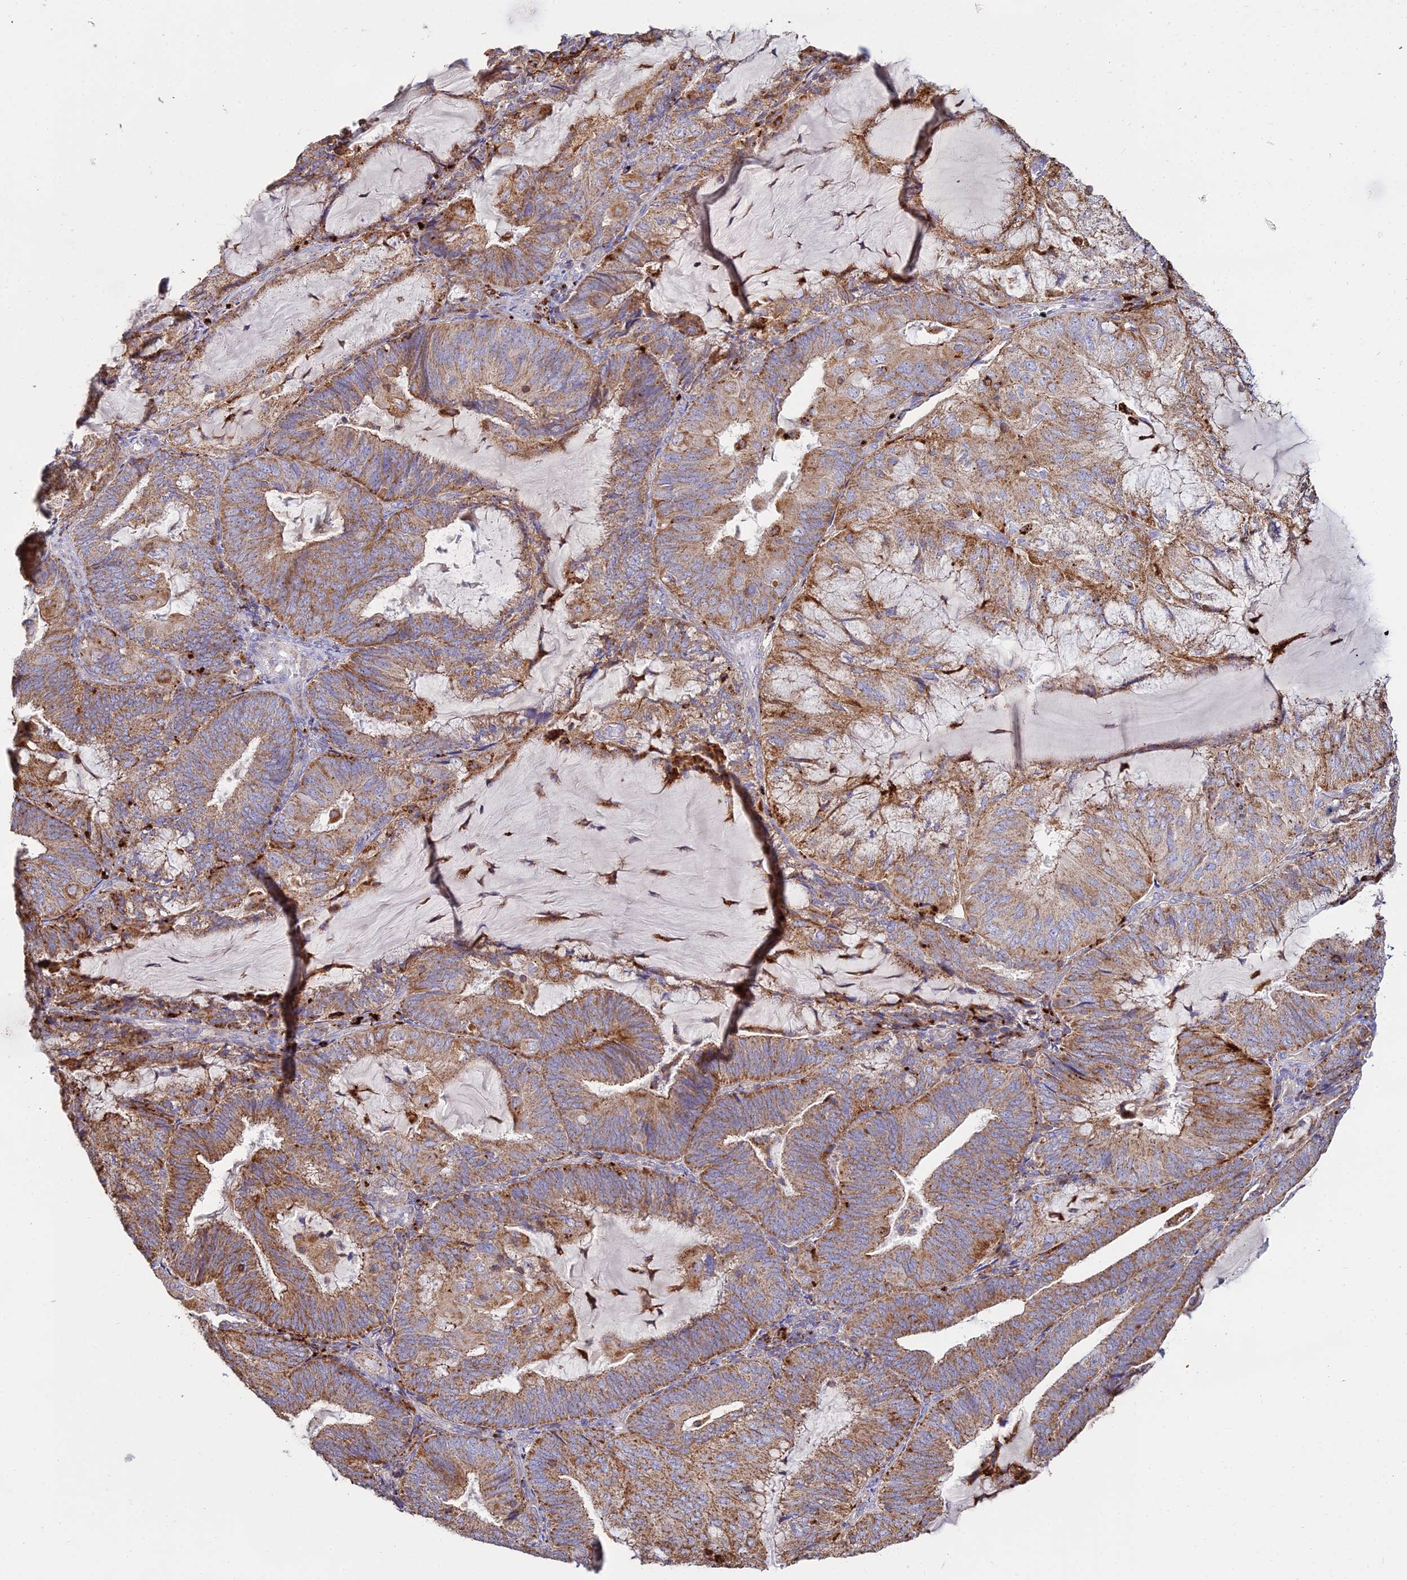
{"staining": {"intensity": "strong", "quantity": ">75%", "location": "cytoplasmic/membranous"}, "tissue": "endometrial cancer", "cell_type": "Tumor cells", "image_type": "cancer", "snomed": [{"axis": "morphology", "description": "Adenocarcinoma, NOS"}, {"axis": "topography", "description": "Endometrium"}], "caption": "Immunohistochemical staining of endometrial cancer reveals strong cytoplasmic/membranous protein staining in about >75% of tumor cells.", "gene": "PNLIPRP3", "patient": {"sex": "female", "age": 81}}